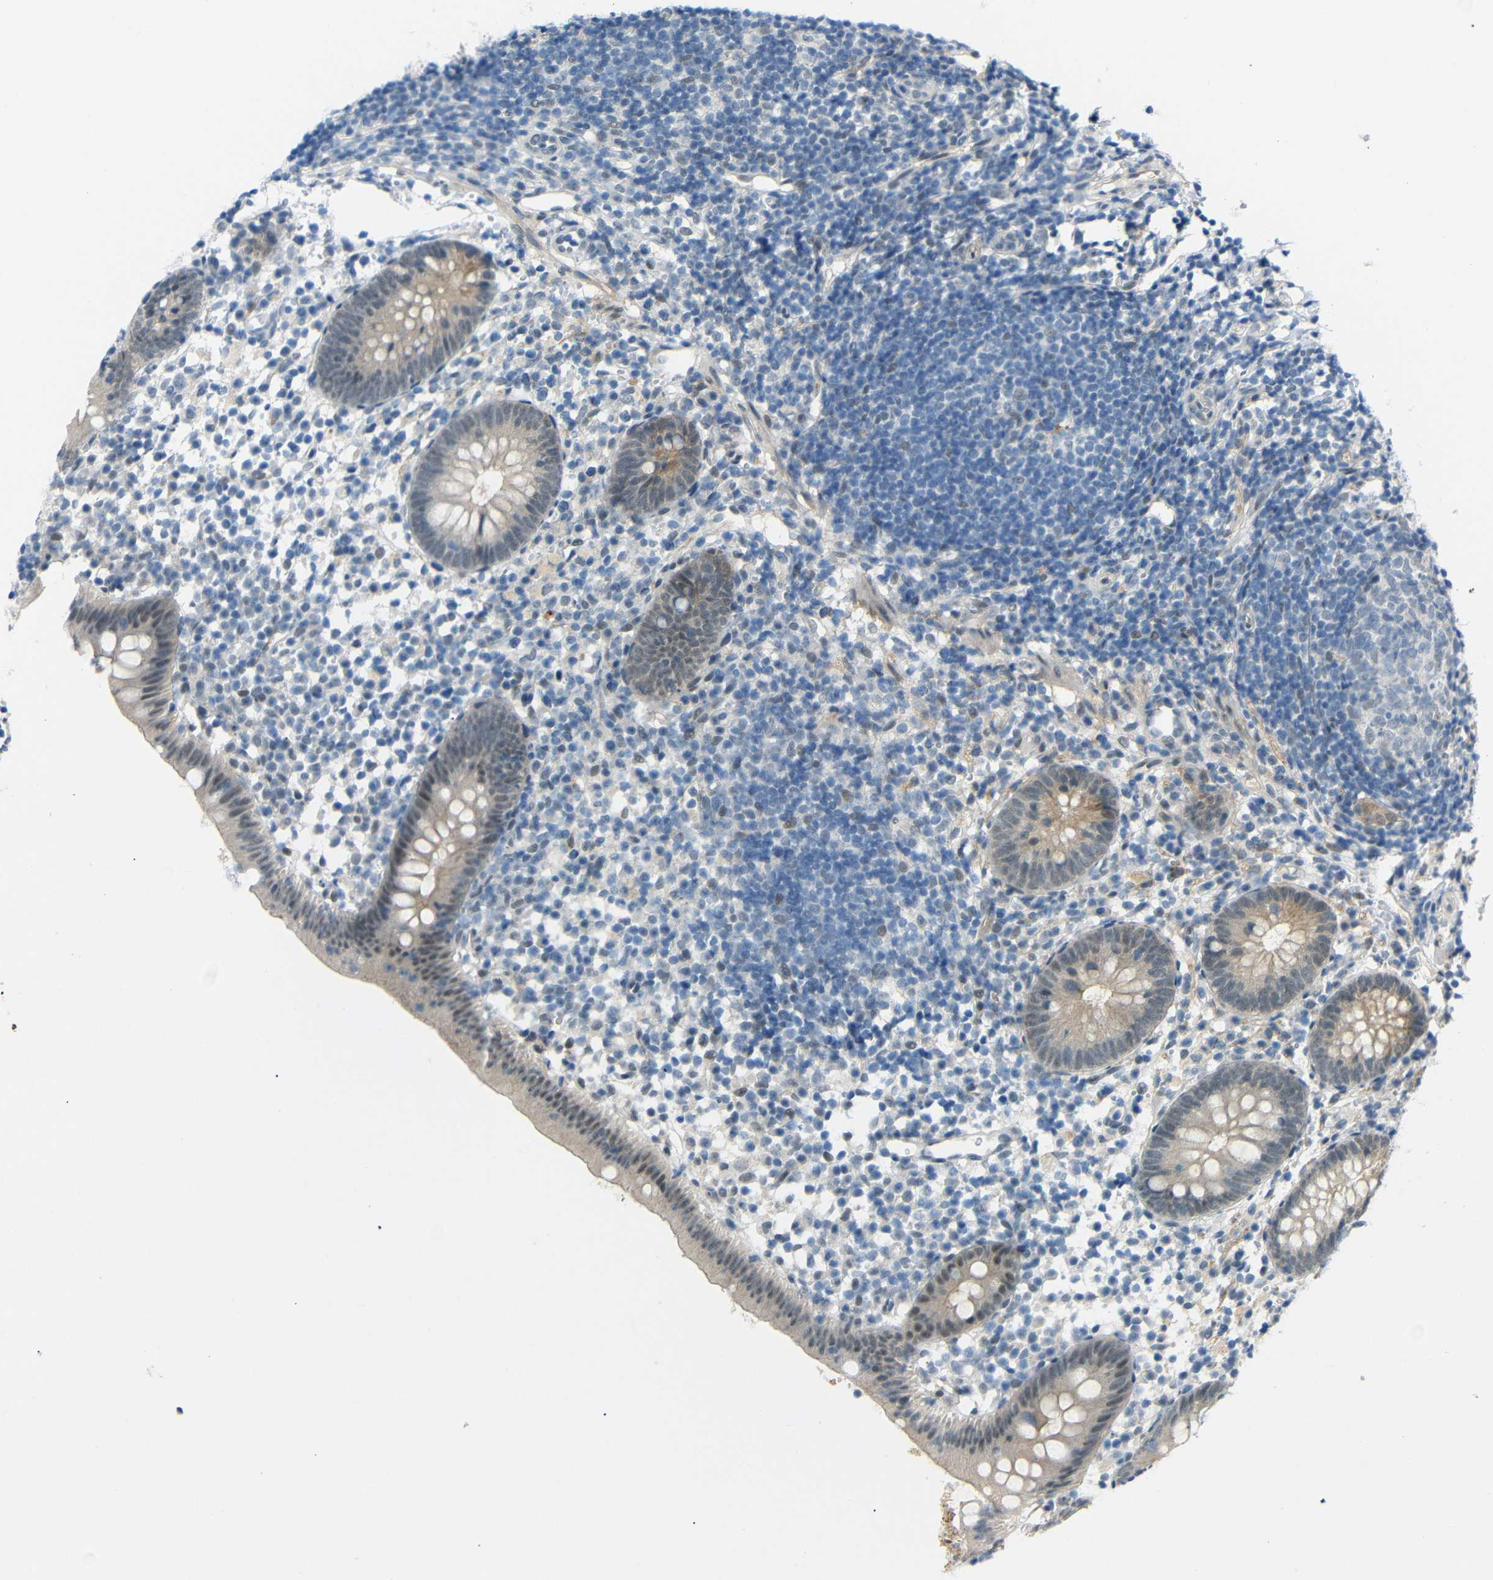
{"staining": {"intensity": "weak", "quantity": "25%-75%", "location": "cytoplasmic/membranous"}, "tissue": "appendix", "cell_type": "Glandular cells", "image_type": "normal", "snomed": [{"axis": "morphology", "description": "Normal tissue, NOS"}, {"axis": "topography", "description": "Appendix"}], "caption": "IHC (DAB) staining of benign appendix demonstrates weak cytoplasmic/membranous protein staining in about 25%-75% of glandular cells.", "gene": "GPR158", "patient": {"sex": "female", "age": 20}}